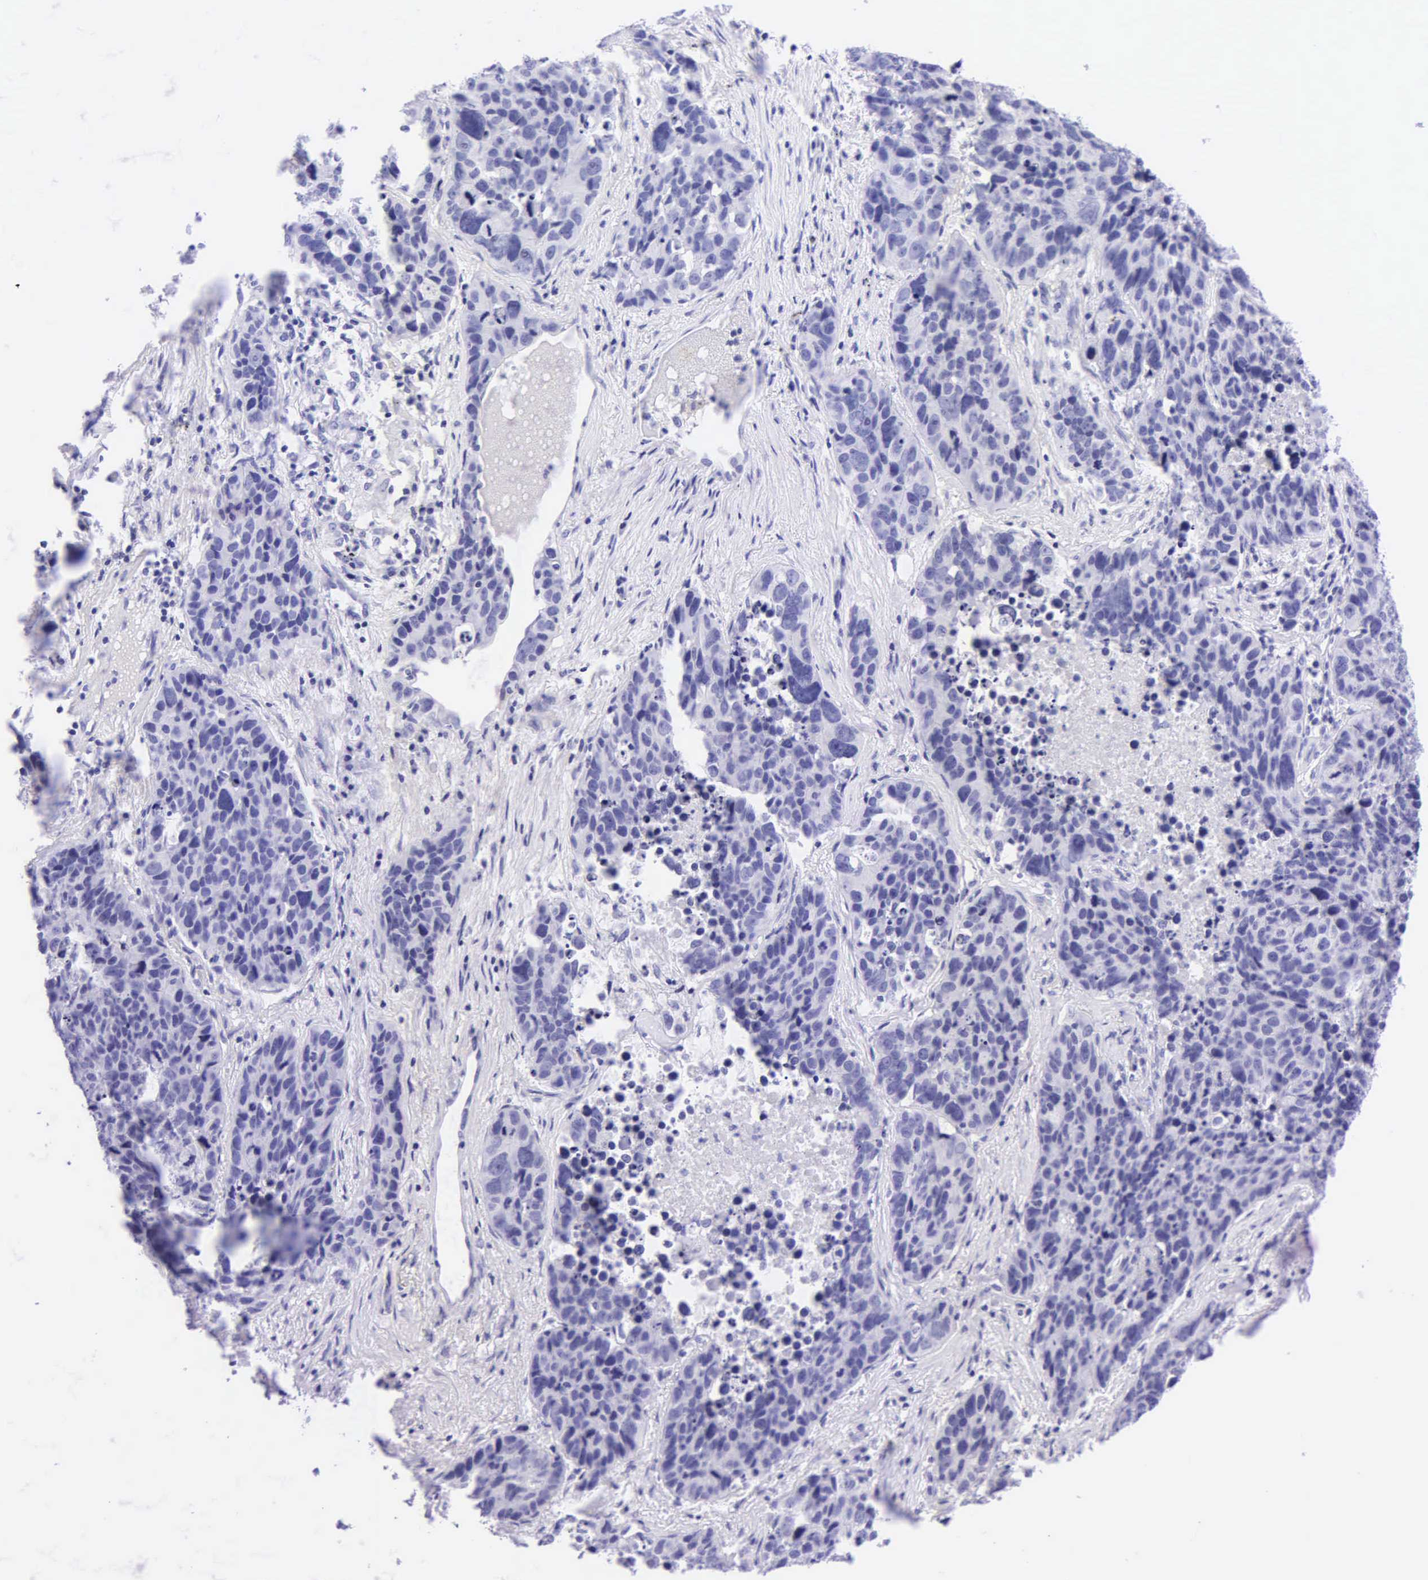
{"staining": {"intensity": "negative", "quantity": "none", "location": "none"}, "tissue": "lung cancer", "cell_type": "Tumor cells", "image_type": "cancer", "snomed": [{"axis": "morphology", "description": "Carcinoid, malignant, NOS"}, {"axis": "topography", "description": "Lung"}], "caption": "IHC image of neoplastic tissue: human lung cancer (malignant carcinoid) stained with DAB shows no significant protein positivity in tumor cells.", "gene": "KRT20", "patient": {"sex": "male", "age": 60}}